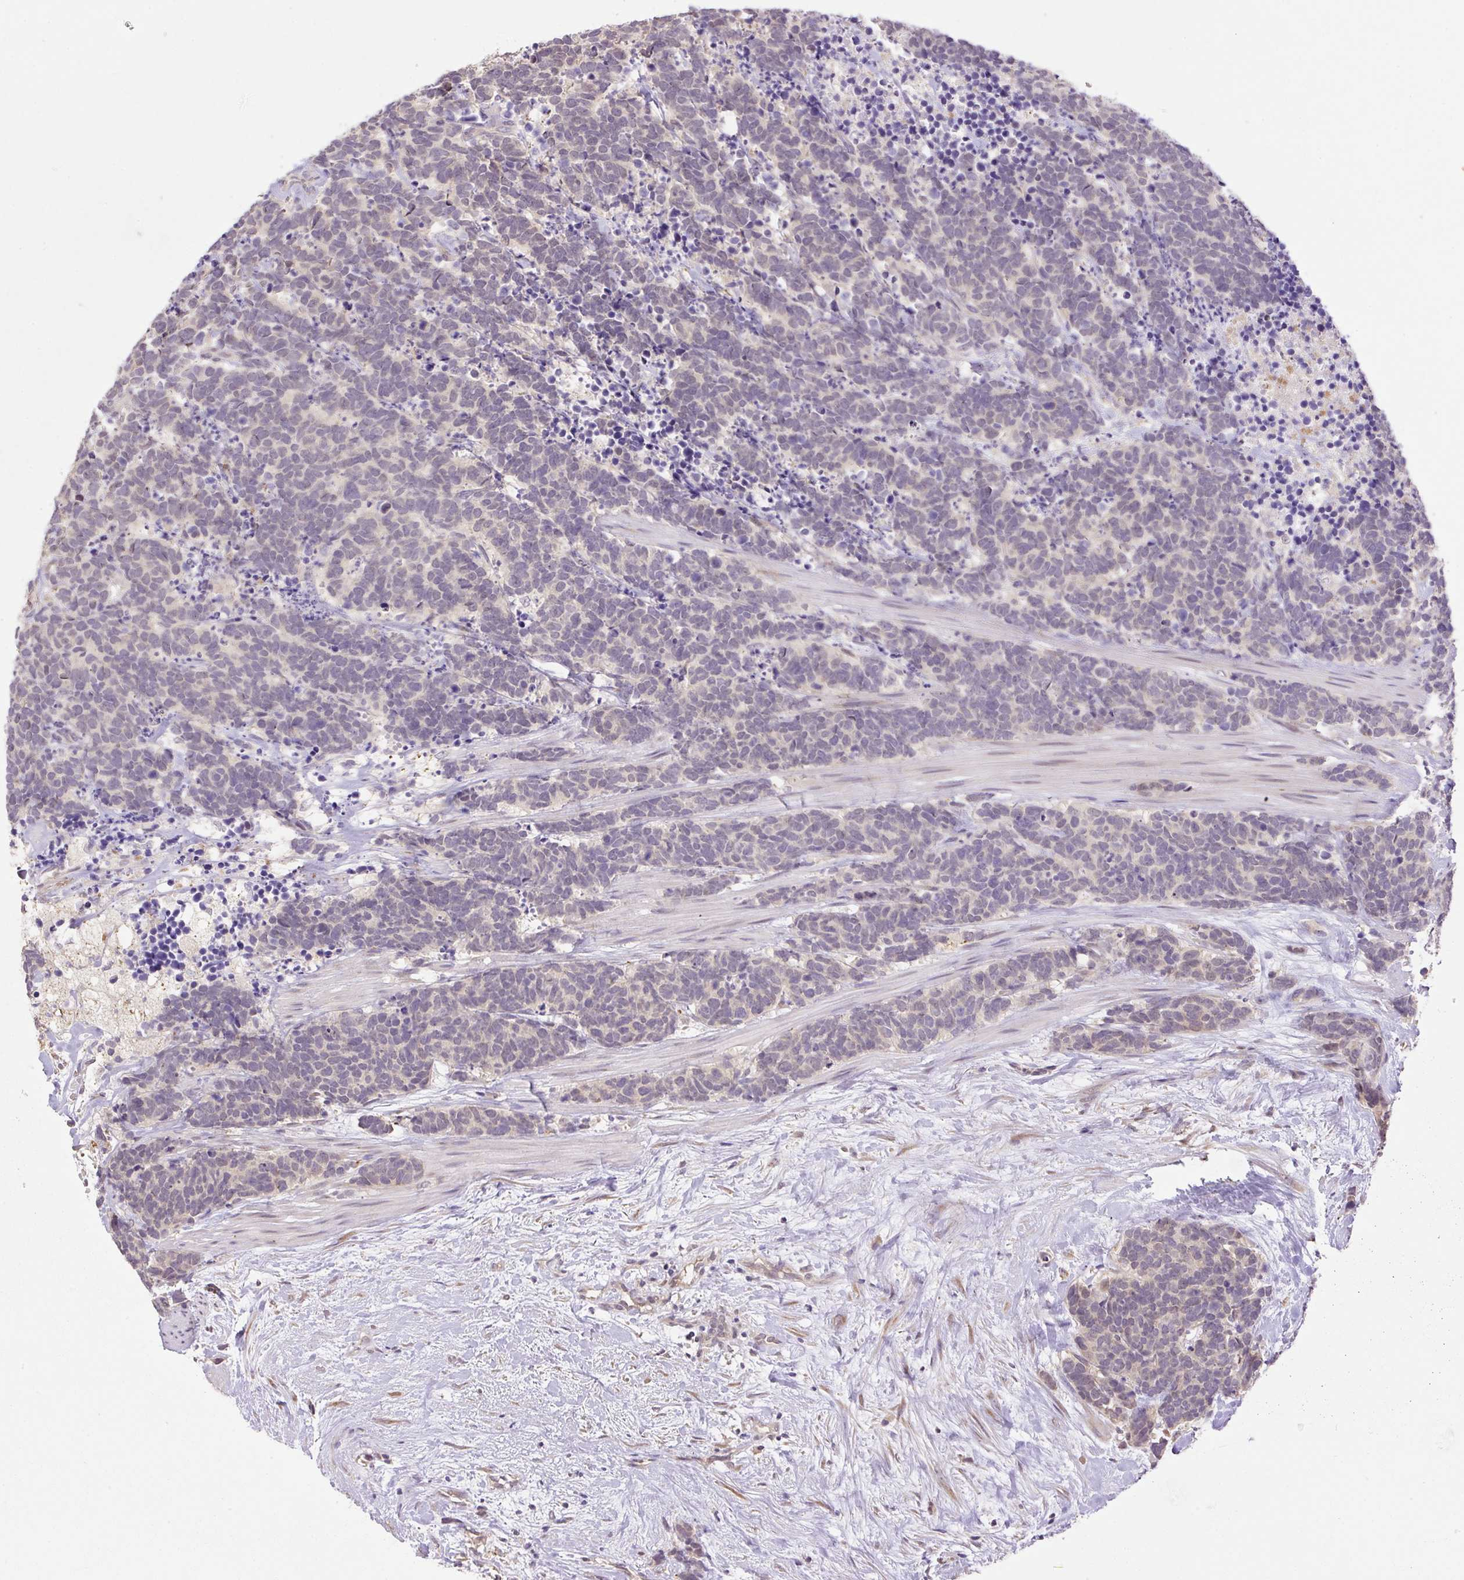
{"staining": {"intensity": "negative", "quantity": "none", "location": "none"}, "tissue": "carcinoid", "cell_type": "Tumor cells", "image_type": "cancer", "snomed": [{"axis": "morphology", "description": "Carcinoma, NOS"}, {"axis": "morphology", "description": "Carcinoid, malignant, NOS"}, {"axis": "topography", "description": "Prostate"}], "caption": "Immunohistochemistry photomicrograph of human carcinoid stained for a protein (brown), which displays no positivity in tumor cells.", "gene": "HABP4", "patient": {"sex": "male", "age": 57}}